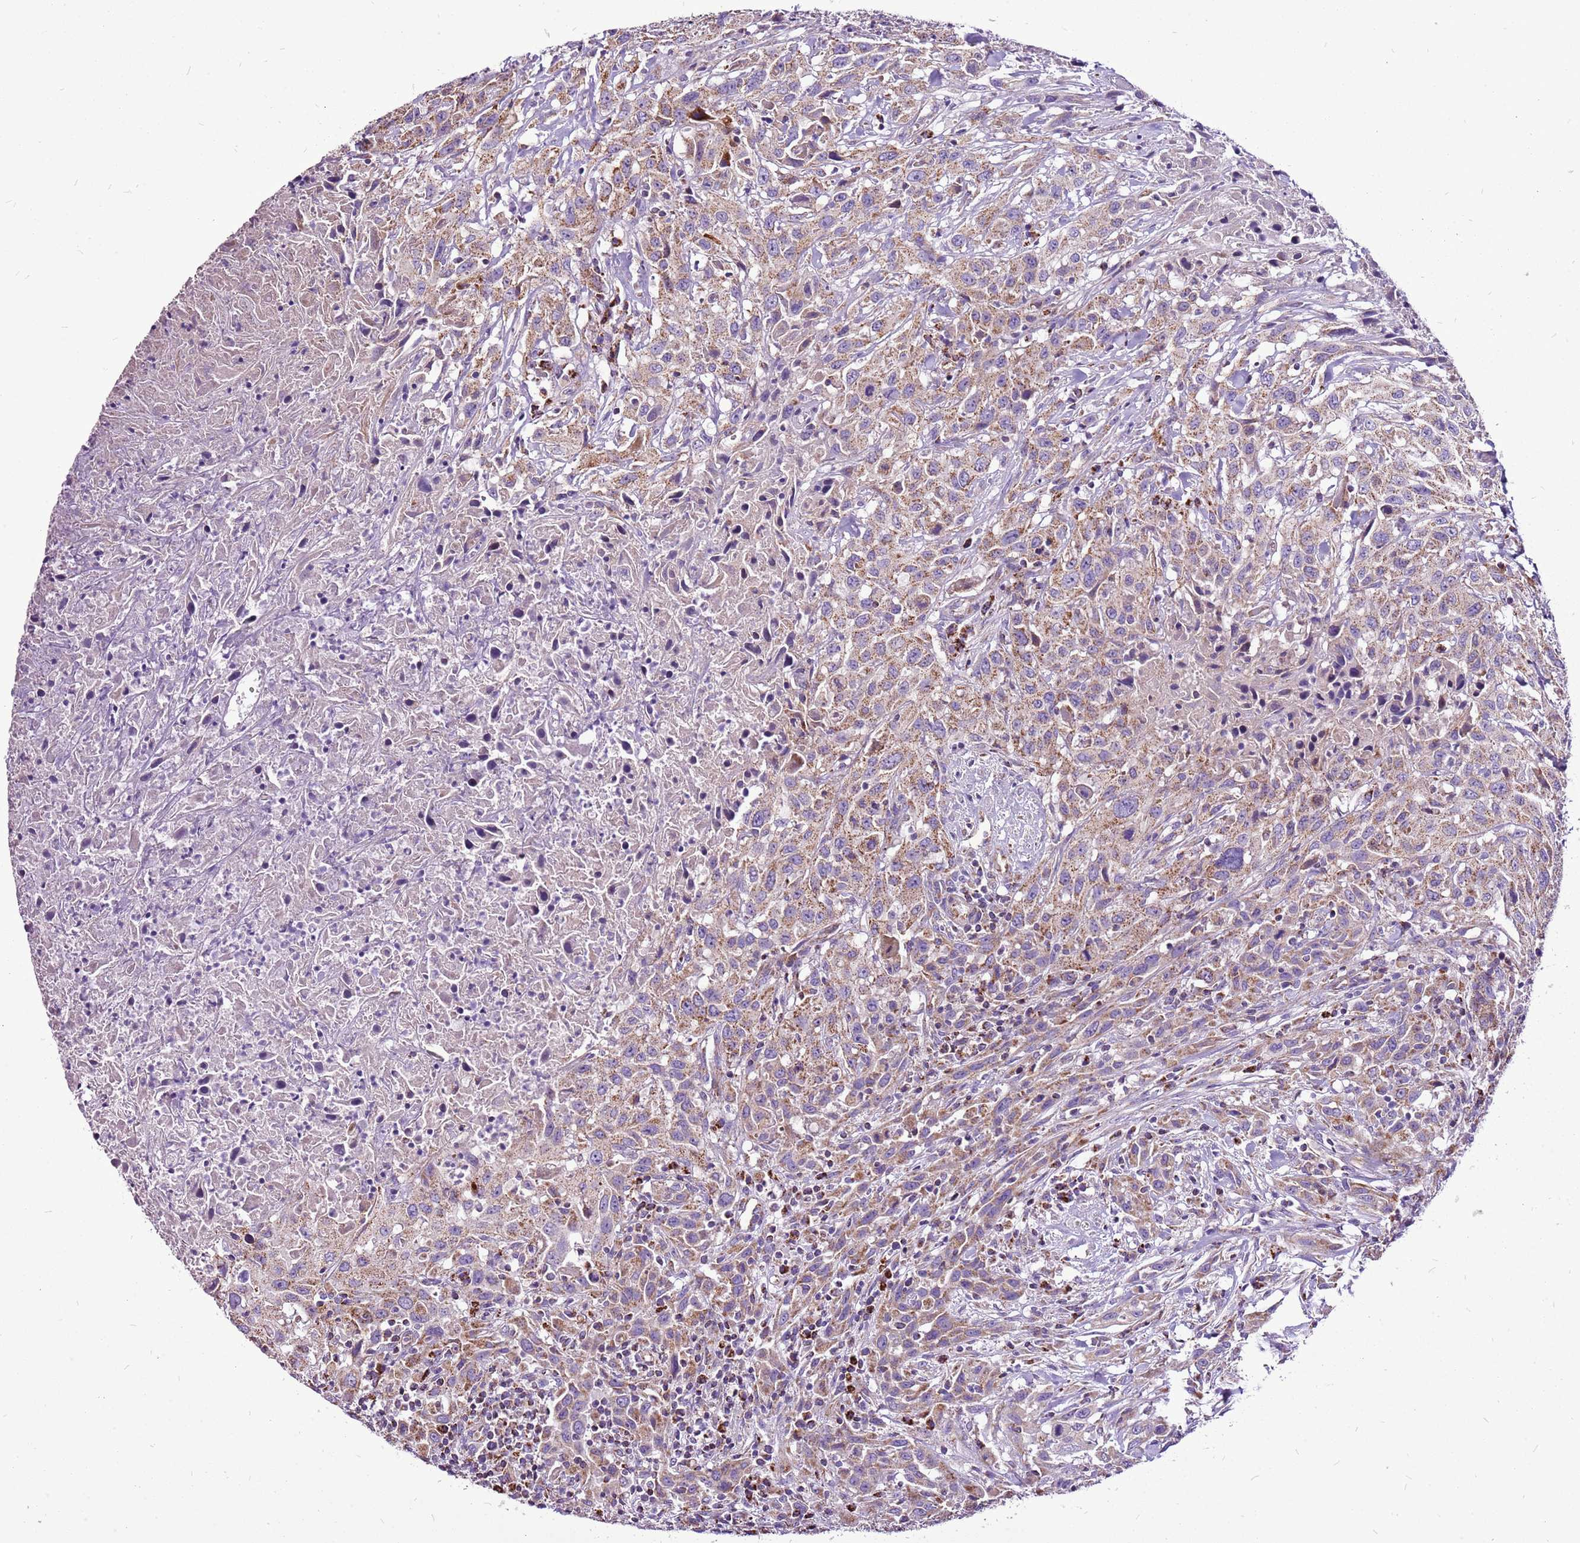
{"staining": {"intensity": "moderate", "quantity": ">75%", "location": "cytoplasmic/membranous"}, "tissue": "urothelial cancer", "cell_type": "Tumor cells", "image_type": "cancer", "snomed": [{"axis": "morphology", "description": "Urothelial carcinoma, High grade"}, {"axis": "topography", "description": "Urinary bladder"}], "caption": "A brown stain shows moderate cytoplasmic/membranous expression of a protein in urothelial carcinoma (high-grade) tumor cells.", "gene": "GCDH", "patient": {"sex": "male", "age": 61}}